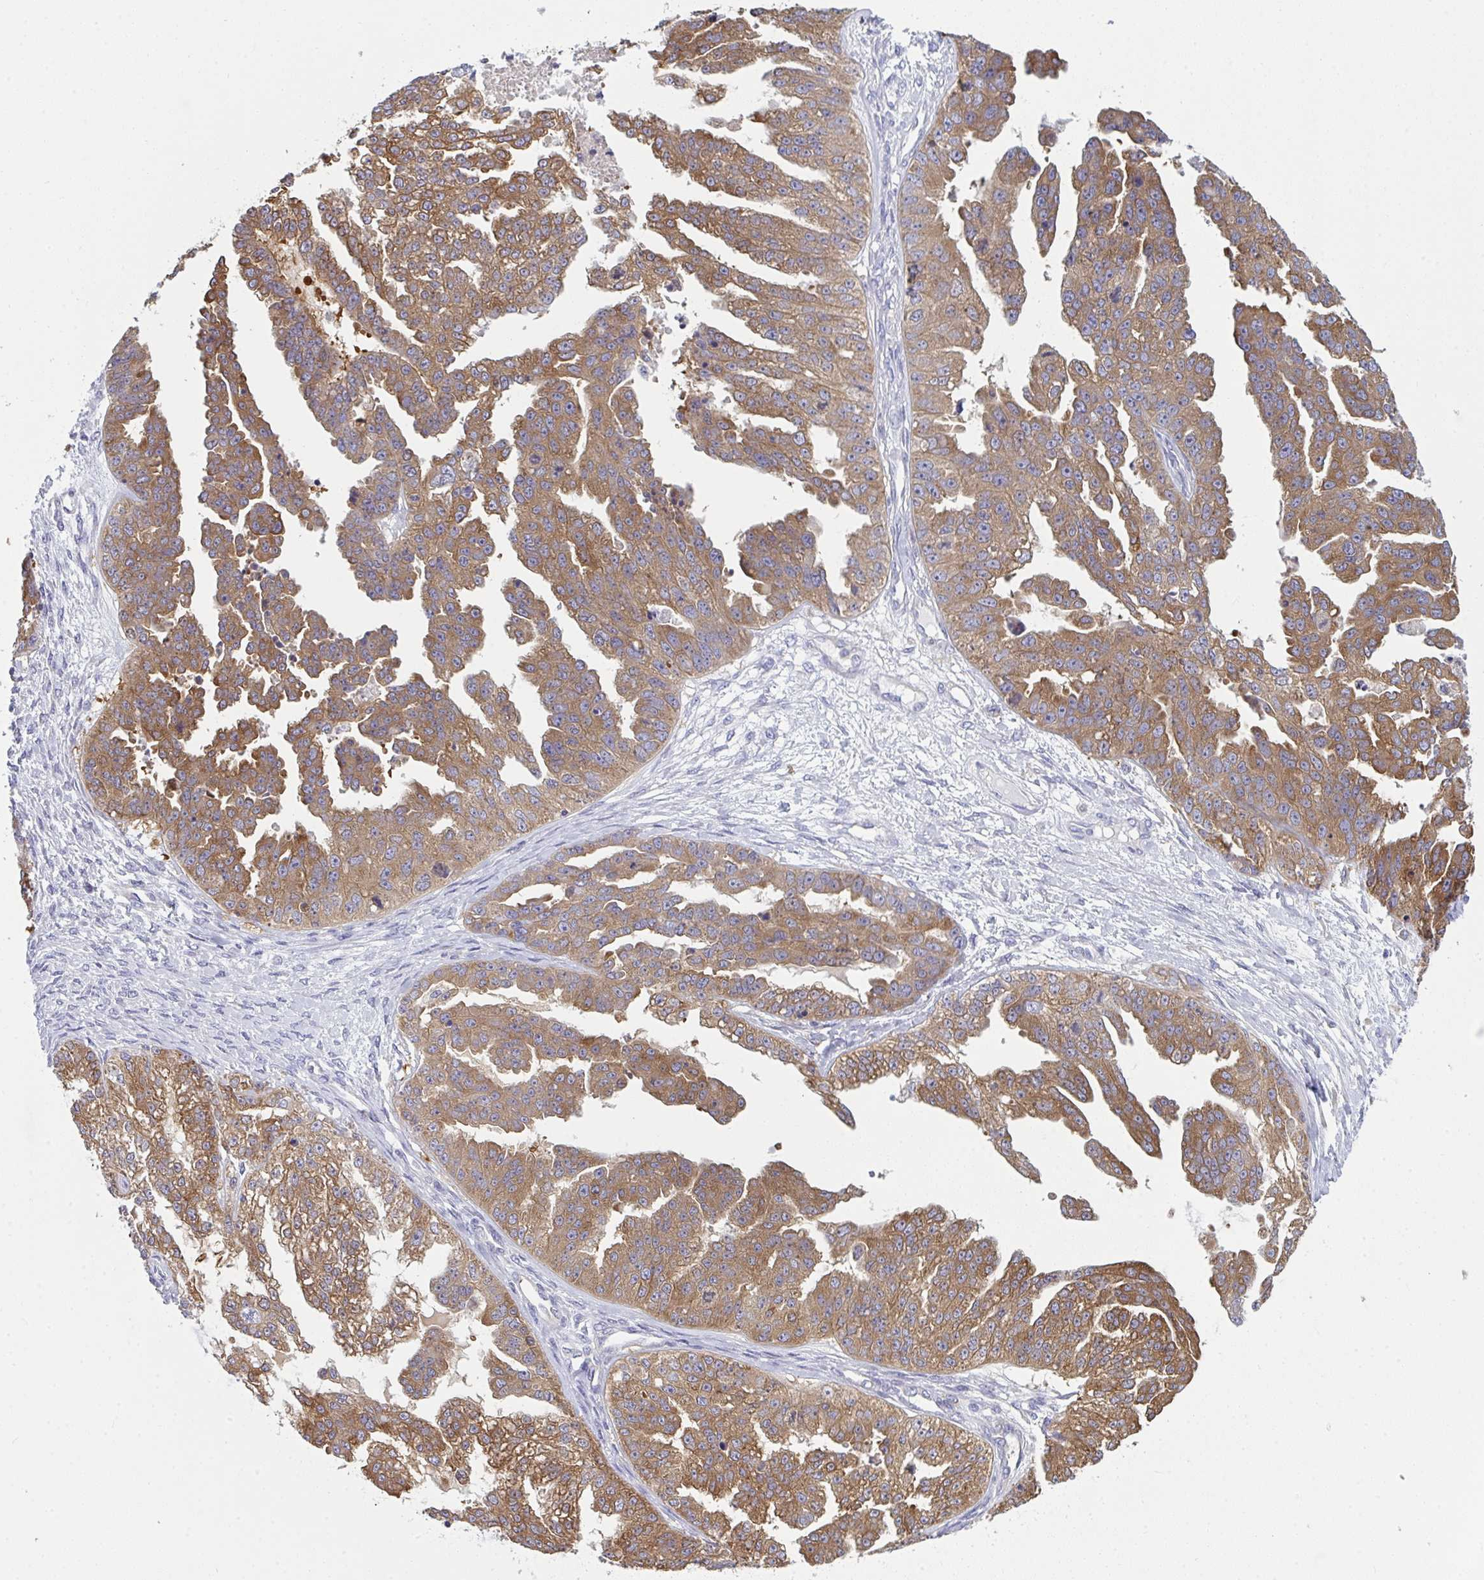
{"staining": {"intensity": "moderate", "quantity": ">75%", "location": "cytoplasmic/membranous"}, "tissue": "ovarian cancer", "cell_type": "Tumor cells", "image_type": "cancer", "snomed": [{"axis": "morphology", "description": "Cystadenocarcinoma, serous, NOS"}, {"axis": "topography", "description": "Ovary"}], "caption": "This image exhibits ovarian serous cystadenocarcinoma stained with immunohistochemistry (IHC) to label a protein in brown. The cytoplasmic/membranous of tumor cells show moderate positivity for the protein. Nuclei are counter-stained blue.", "gene": "SLC30A6", "patient": {"sex": "female", "age": 58}}